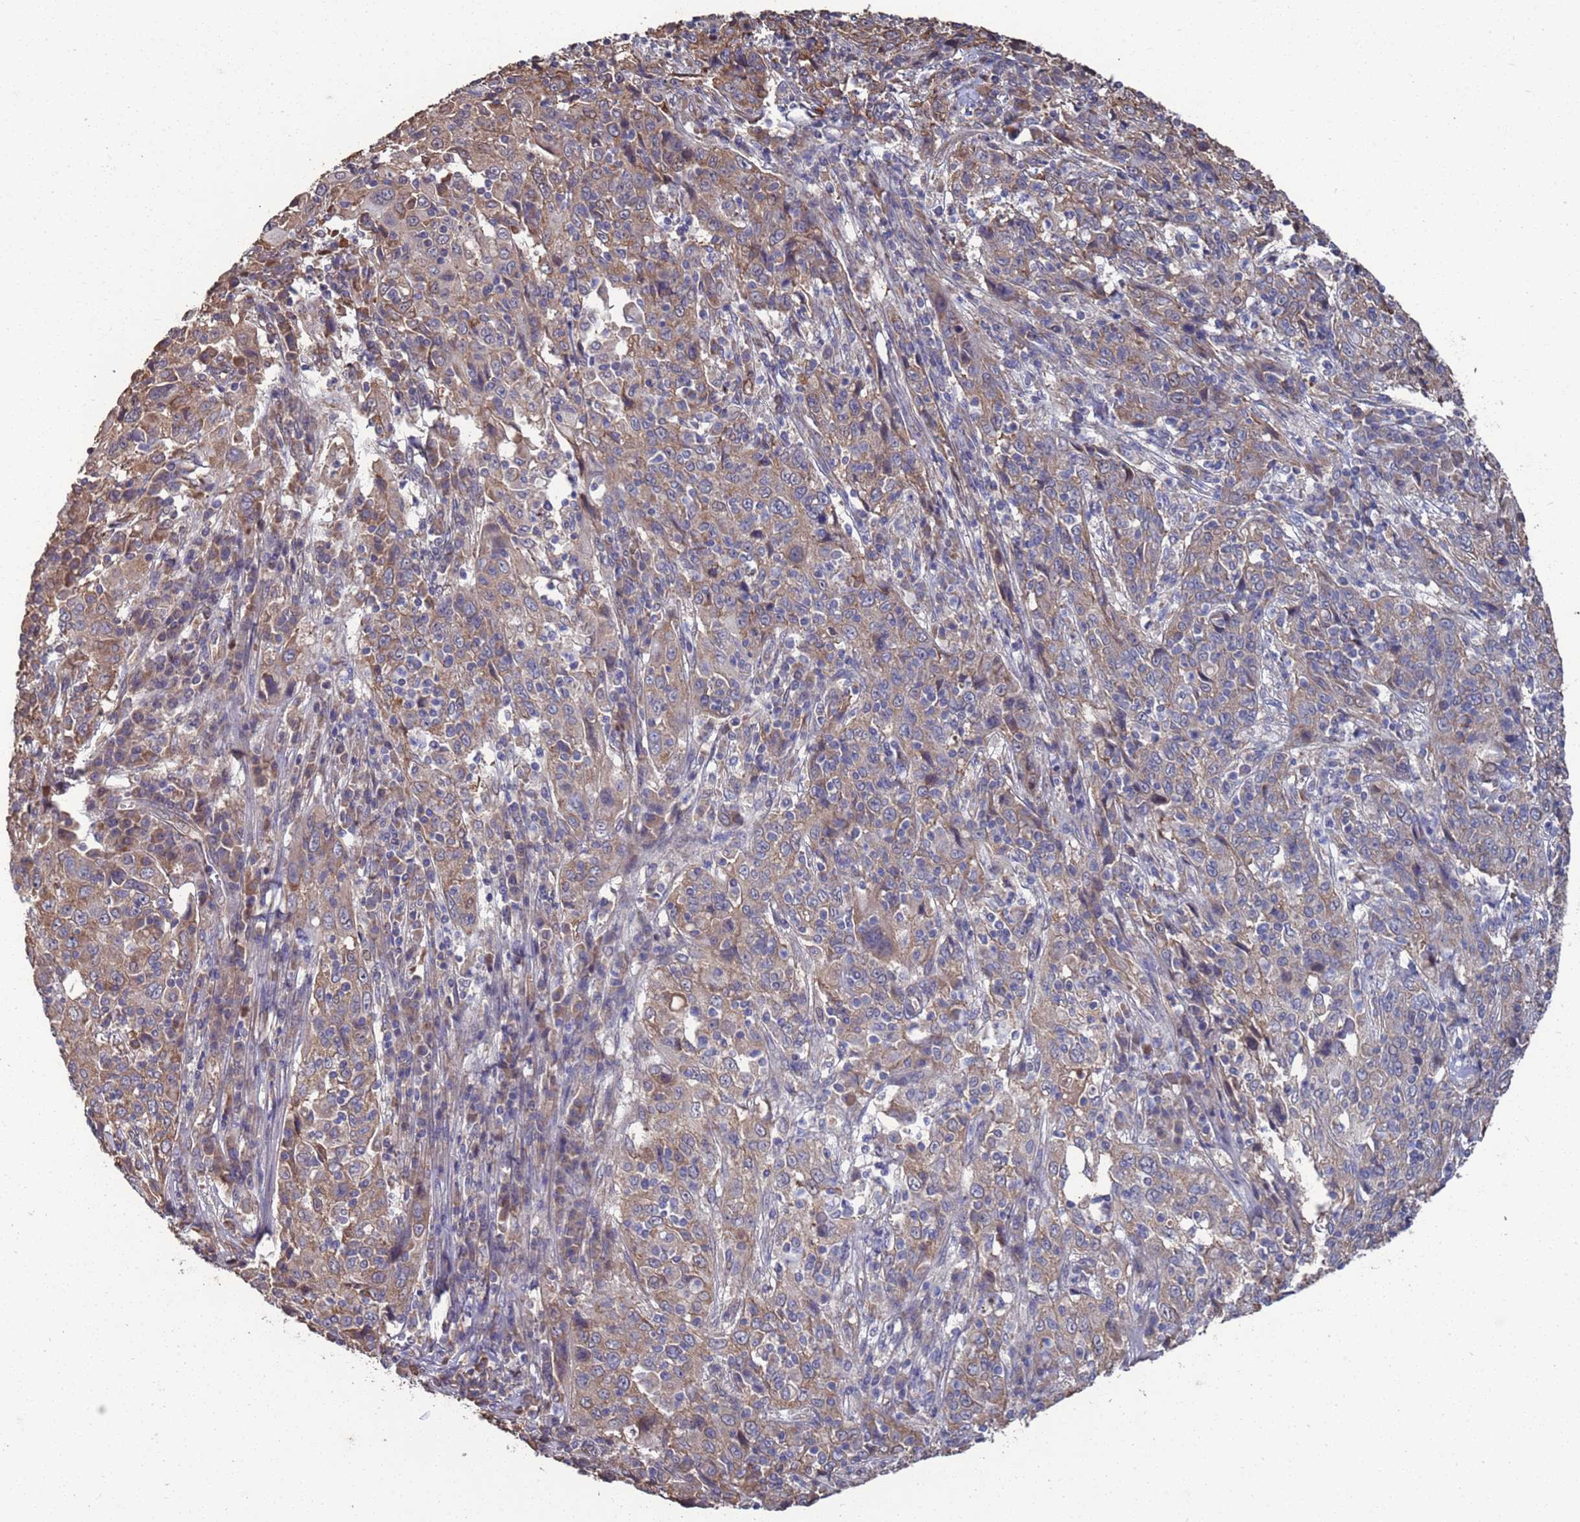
{"staining": {"intensity": "weak", "quantity": ">75%", "location": "cytoplasmic/membranous"}, "tissue": "cervical cancer", "cell_type": "Tumor cells", "image_type": "cancer", "snomed": [{"axis": "morphology", "description": "Squamous cell carcinoma, NOS"}, {"axis": "topography", "description": "Cervix"}], "caption": "Immunohistochemistry (IHC) staining of squamous cell carcinoma (cervical), which shows low levels of weak cytoplasmic/membranous expression in approximately >75% of tumor cells indicating weak cytoplasmic/membranous protein staining. The staining was performed using DAB (brown) for protein detection and nuclei were counterstained in hematoxylin (blue).", "gene": "CFAP119", "patient": {"sex": "female", "age": 46}}